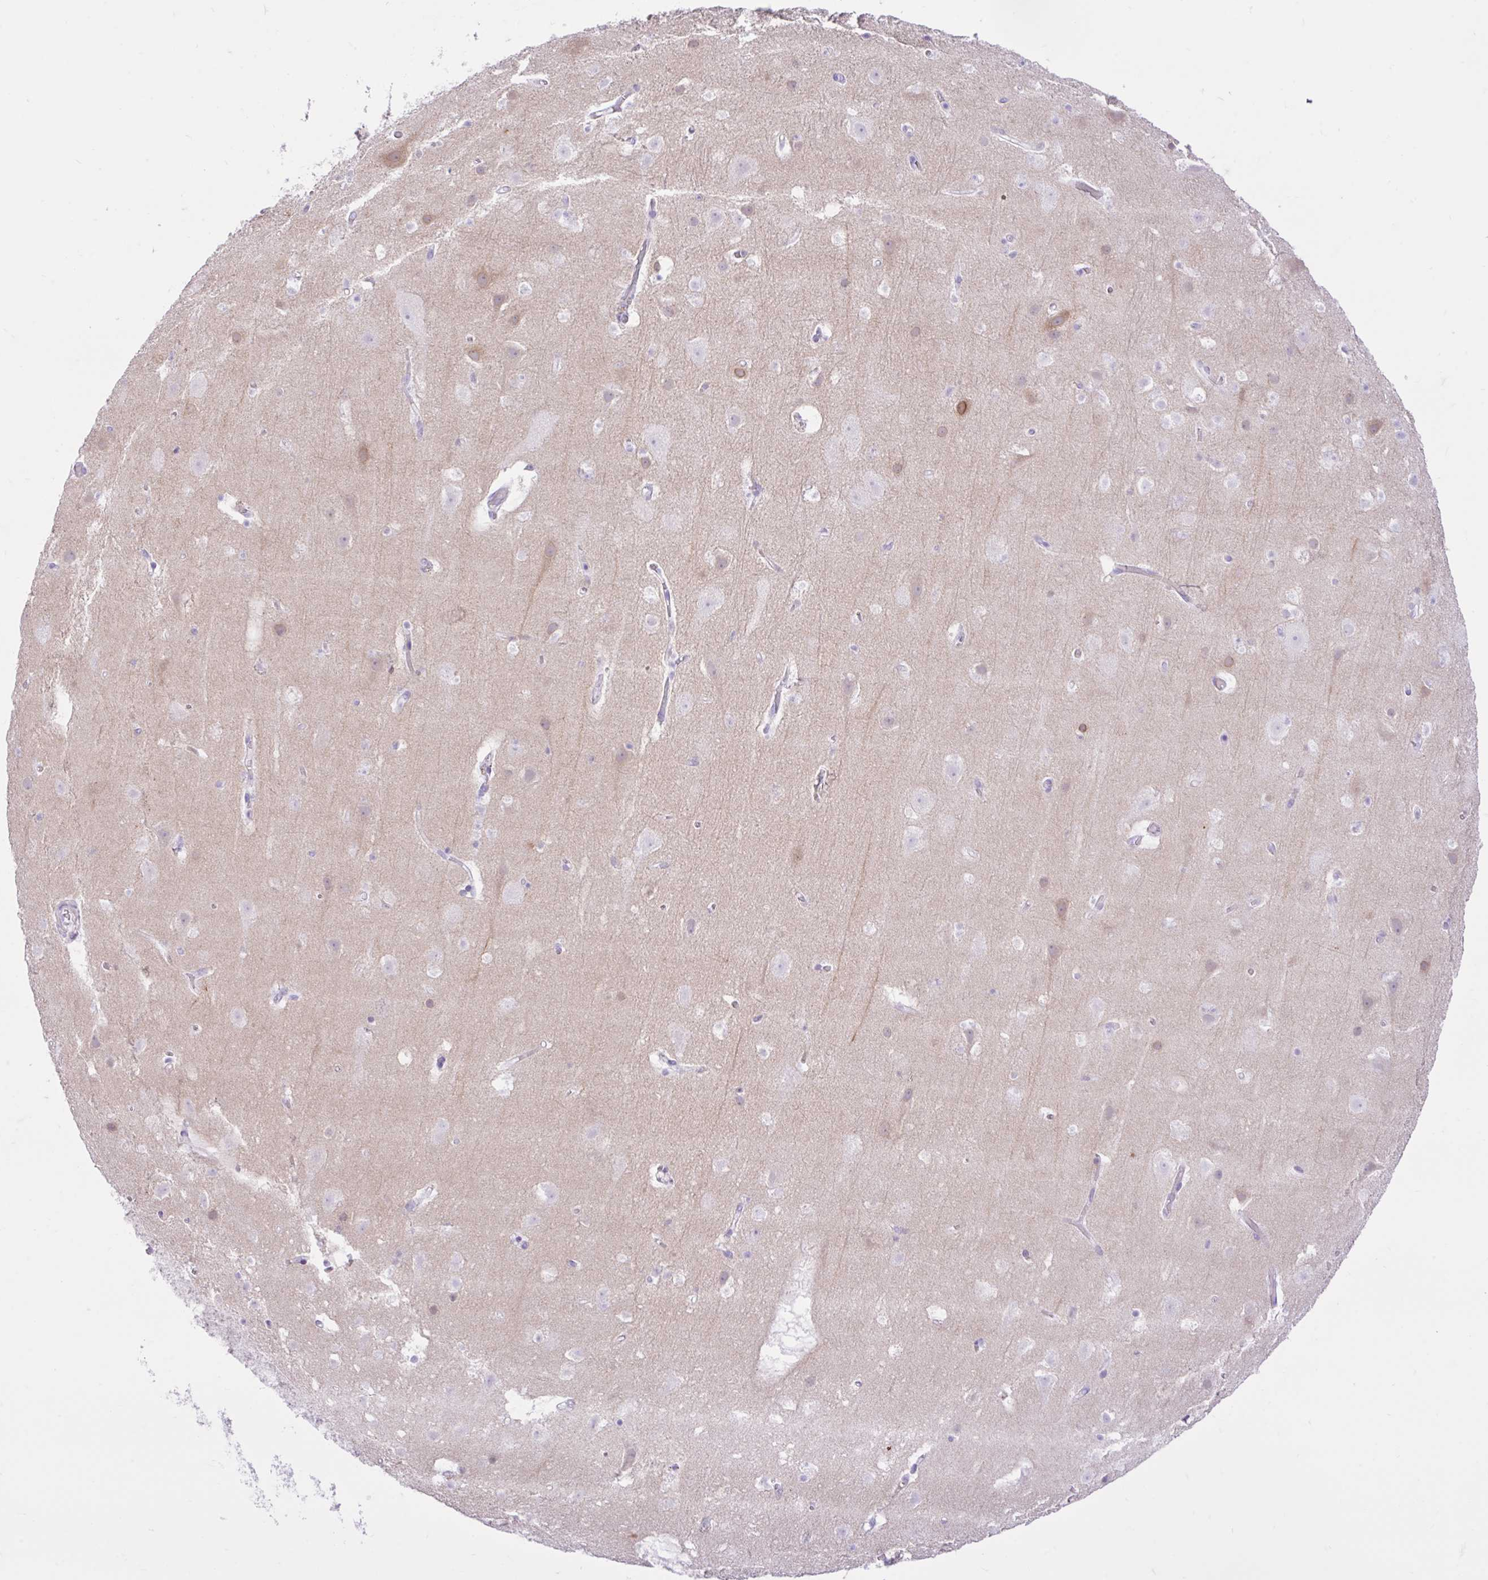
{"staining": {"intensity": "negative", "quantity": "none", "location": "none"}, "tissue": "cerebral cortex", "cell_type": "Endothelial cells", "image_type": "normal", "snomed": [{"axis": "morphology", "description": "Normal tissue, NOS"}, {"axis": "topography", "description": "Cerebral cortex"}], "caption": "Endothelial cells show no significant protein staining in normal cerebral cortex. Nuclei are stained in blue.", "gene": "REEP1", "patient": {"sex": "female", "age": 42}}